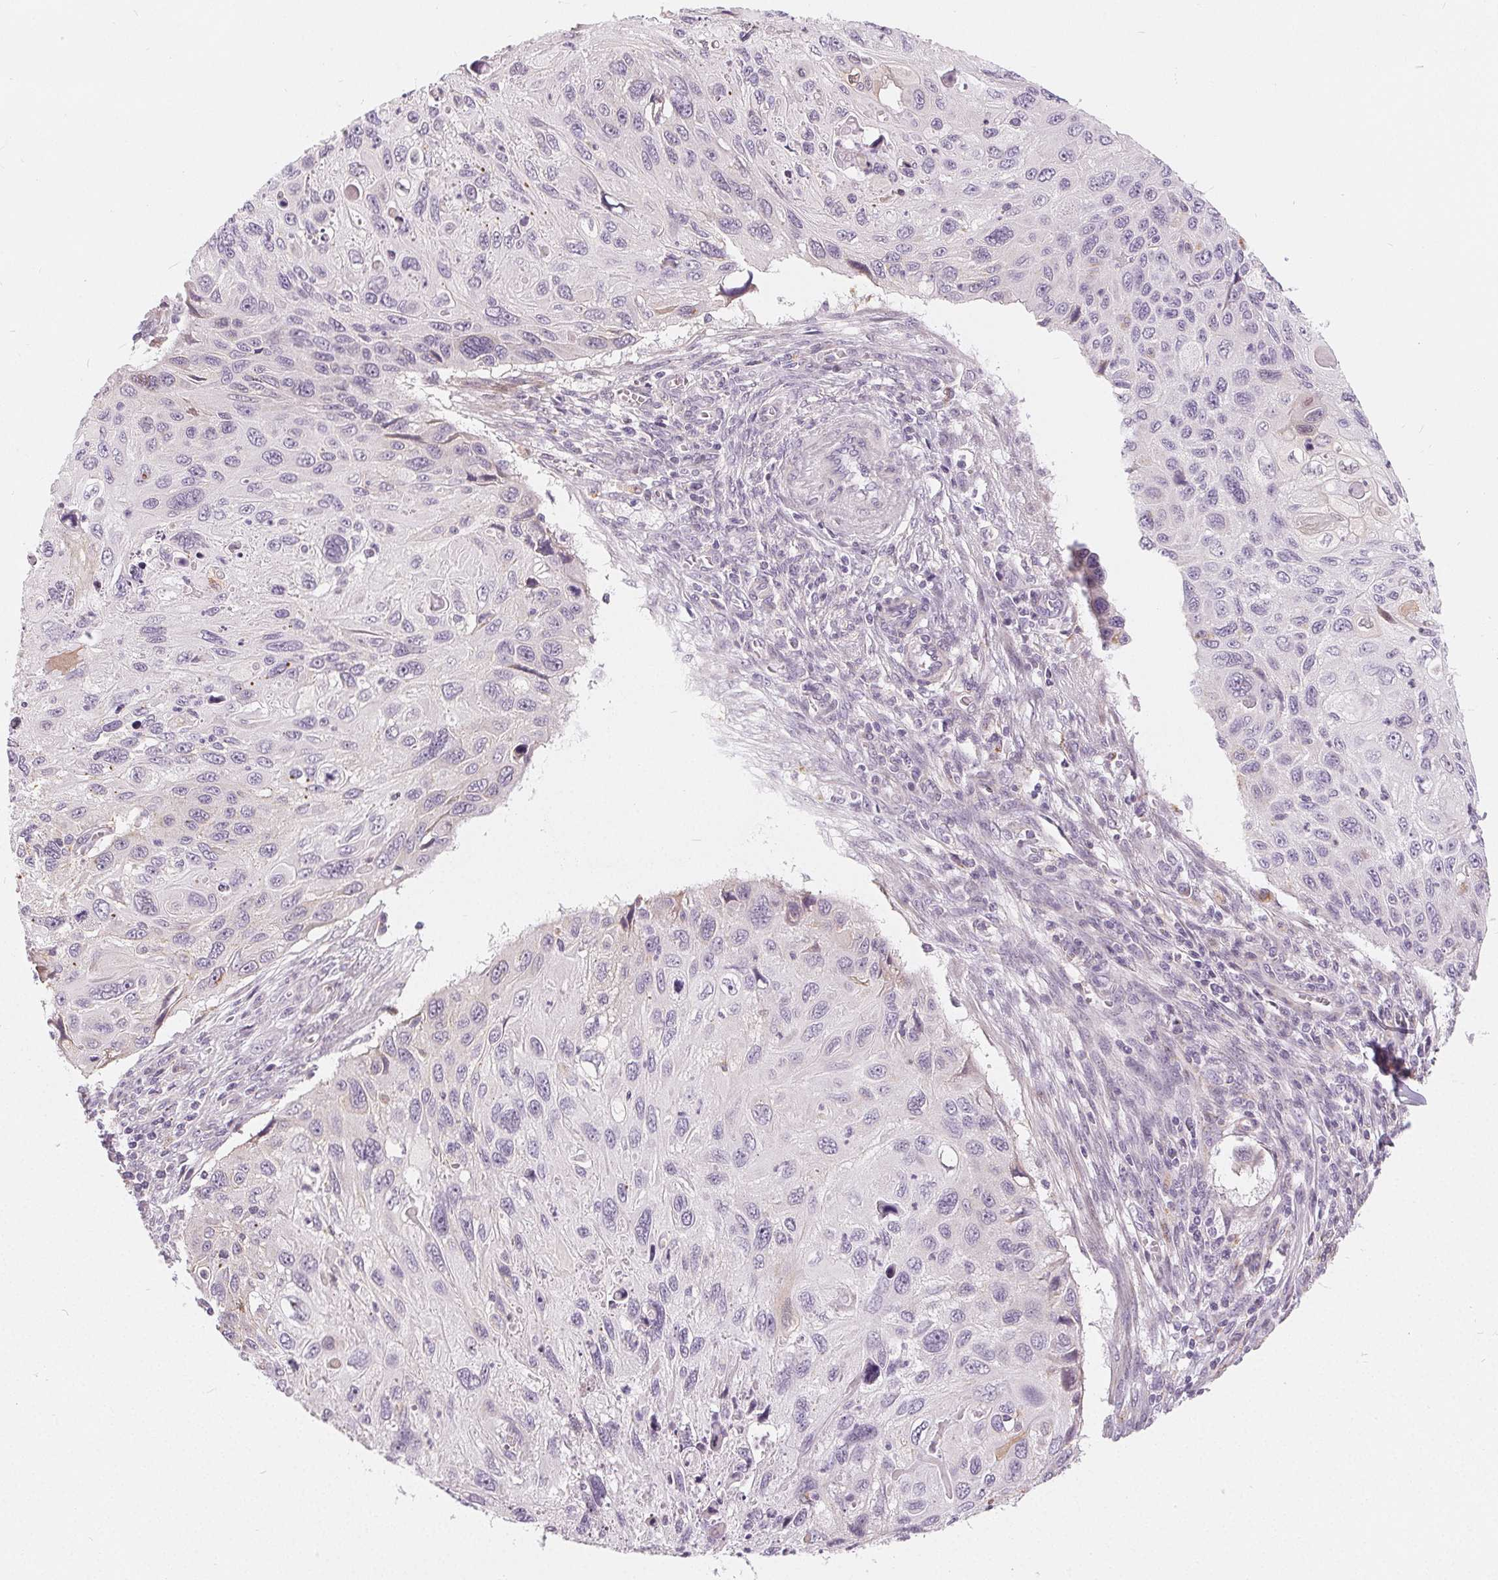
{"staining": {"intensity": "negative", "quantity": "none", "location": "none"}, "tissue": "cervical cancer", "cell_type": "Tumor cells", "image_type": "cancer", "snomed": [{"axis": "morphology", "description": "Squamous cell carcinoma, NOS"}, {"axis": "topography", "description": "Cervix"}], "caption": "High power microscopy micrograph of an immunohistochemistry micrograph of cervical squamous cell carcinoma, revealing no significant staining in tumor cells.", "gene": "HOPX", "patient": {"sex": "female", "age": 70}}